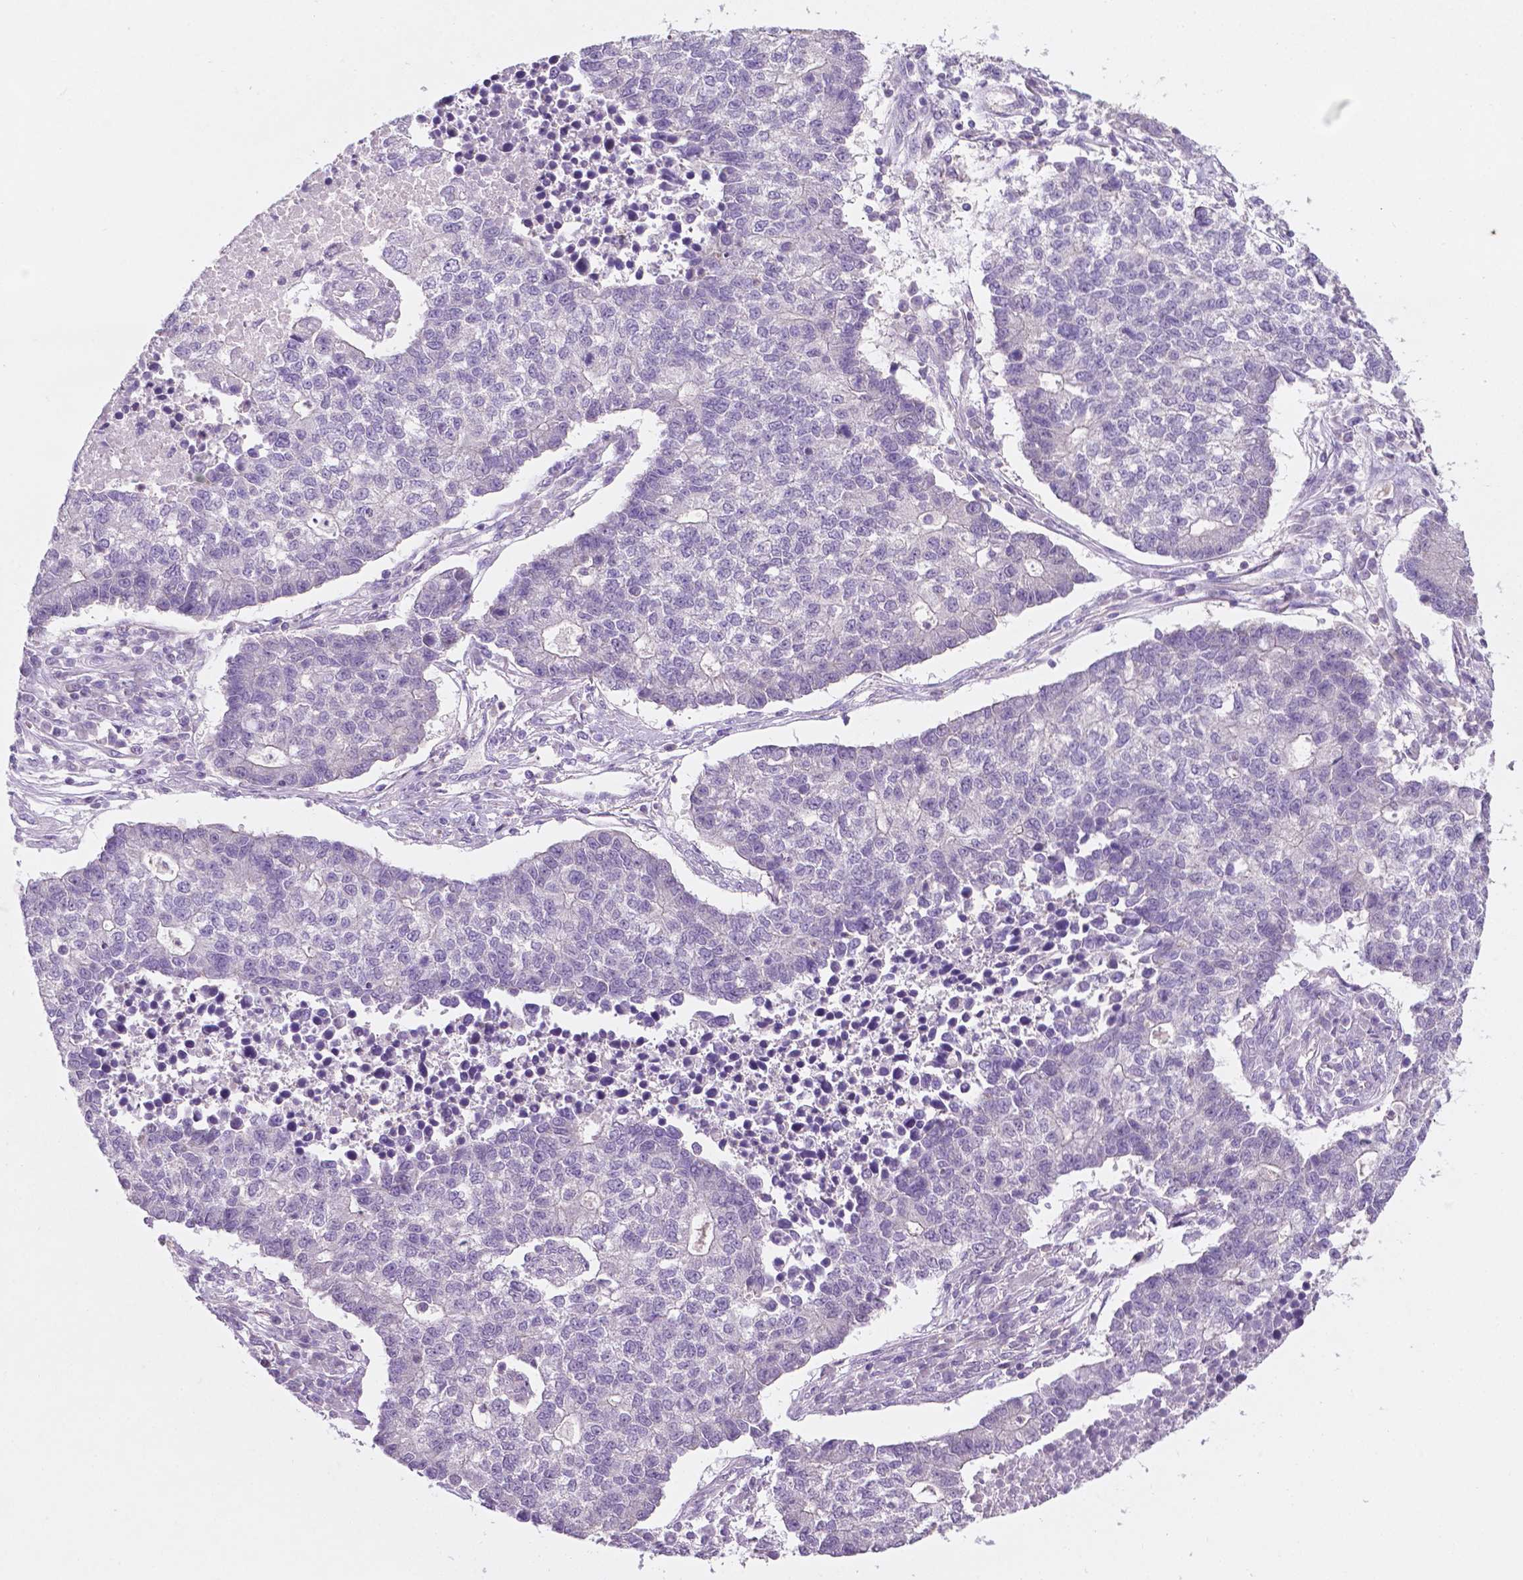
{"staining": {"intensity": "negative", "quantity": "none", "location": "none"}, "tissue": "lung cancer", "cell_type": "Tumor cells", "image_type": "cancer", "snomed": [{"axis": "morphology", "description": "Adenocarcinoma, NOS"}, {"axis": "topography", "description": "Lung"}], "caption": "This is an immunohistochemistry micrograph of human lung cancer (adenocarcinoma). There is no staining in tumor cells.", "gene": "EGFR", "patient": {"sex": "male", "age": 57}}